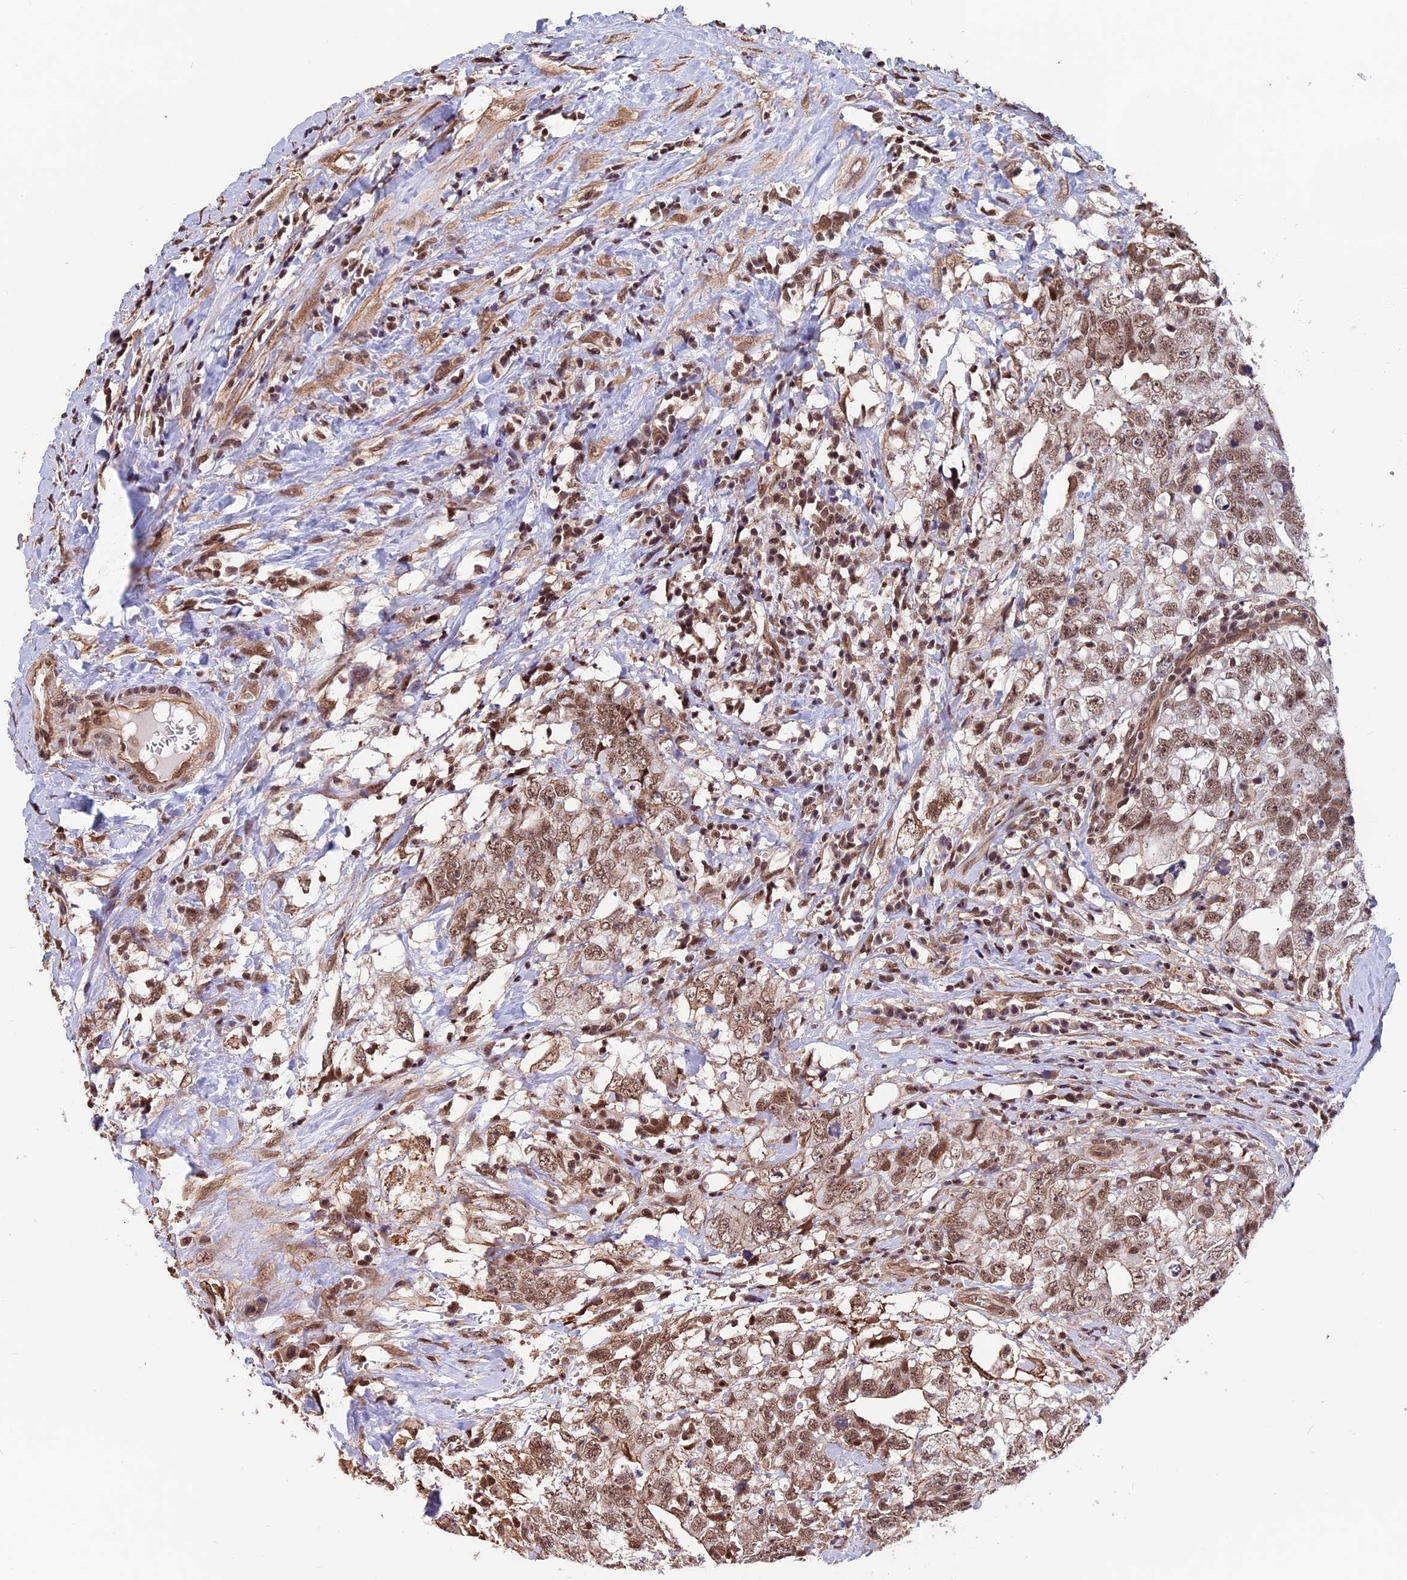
{"staining": {"intensity": "moderate", "quantity": ">75%", "location": "nuclear"}, "tissue": "testis cancer", "cell_type": "Tumor cells", "image_type": "cancer", "snomed": [{"axis": "morphology", "description": "Seminoma, NOS"}, {"axis": "morphology", "description": "Carcinoma, Embryonal, NOS"}, {"axis": "topography", "description": "Testis"}], "caption": "The image shows staining of testis cancer (seminoma), revealing moderate nuclear protein positivity (brown color) within tumor cells. (brown staining indicates protein expression, while blue staining denotes nuclei).", "gene": "ZC3H4", "patient": {"sex": "male", "age": 29}}